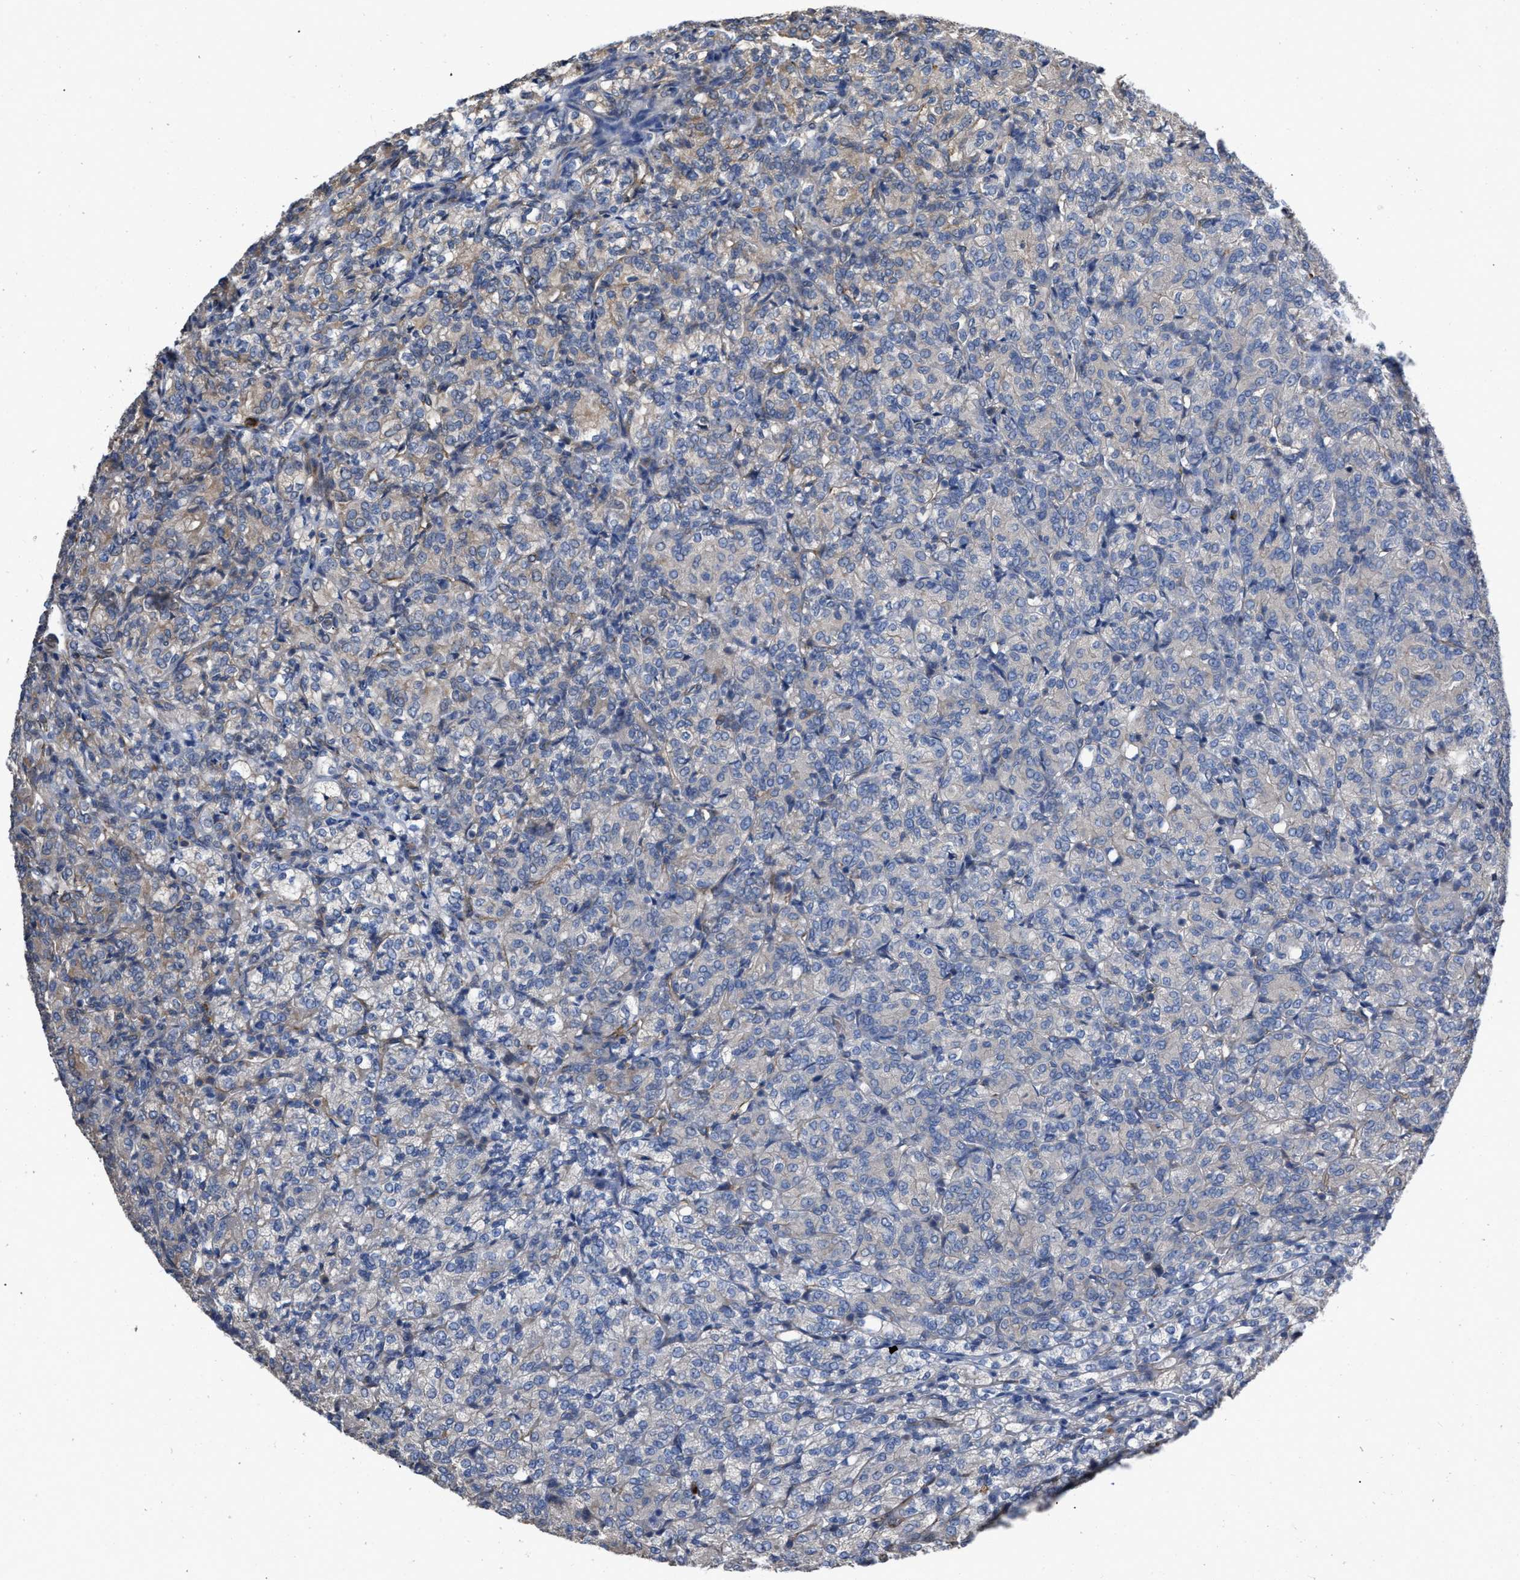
{"staining": {"intensity": "weak", "quantity": "<25%", "location": "cytoplasmic/membranous"}, "tissue": "renal cancer", "cell_type": "Tumor cells", "image_type": "cancer", "snomed": [{"axis": "morphology", "description": "Adenocarcinoma, NOS"}, {"axis": "topography", "description": "Kidney"}], "caption": "This is an immunohistochemistry (IHC) histopathology image of adenocarcinoma (renal). There is no positivity in tumor cells.", "gene": "SLC4A11", "patient": {"sex": "male", "age": 77}}